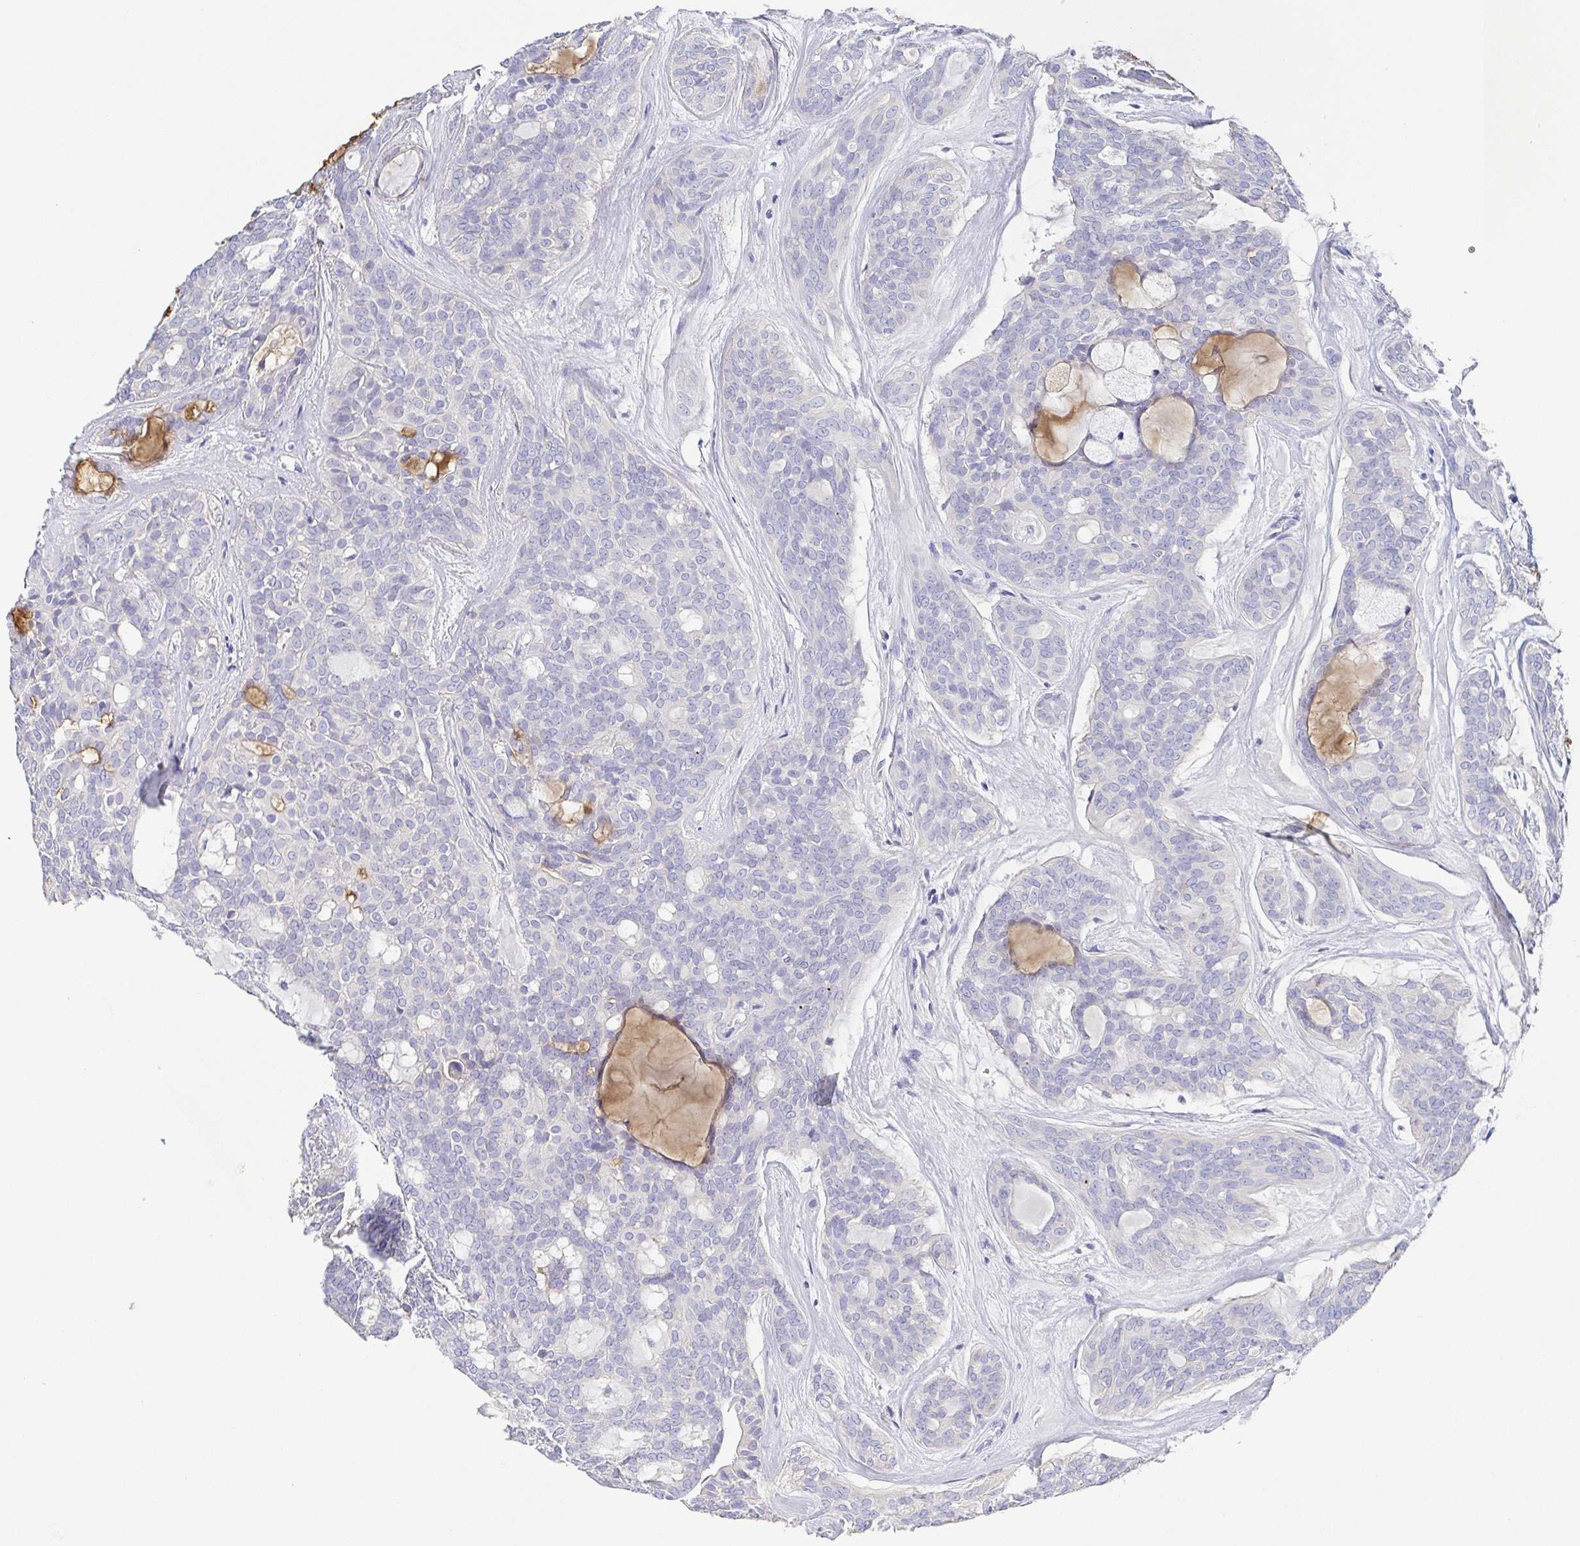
{"staining": {"intensity": "negative", "quantity": "none", "location": "none"}, "tissue": "head and neck cancer", "cell_type": "Tumor cells", "image_type": "cancer", "snomed": [{"axis": "morphology", "description": "Adenocarcinoma, NOS"}, {"axis": "topography", "description": "Head-Neck"}], "caption": "The immunohistochemistry (IHC) image has no significant expression in tumor cells of head and neck cancer (adenocarcinoma) tissue. (DAB immunohistochemistry (IHC), high magnification).", "gene": "PKDREJ", "patient": {"sex": "male", "age": 66}}